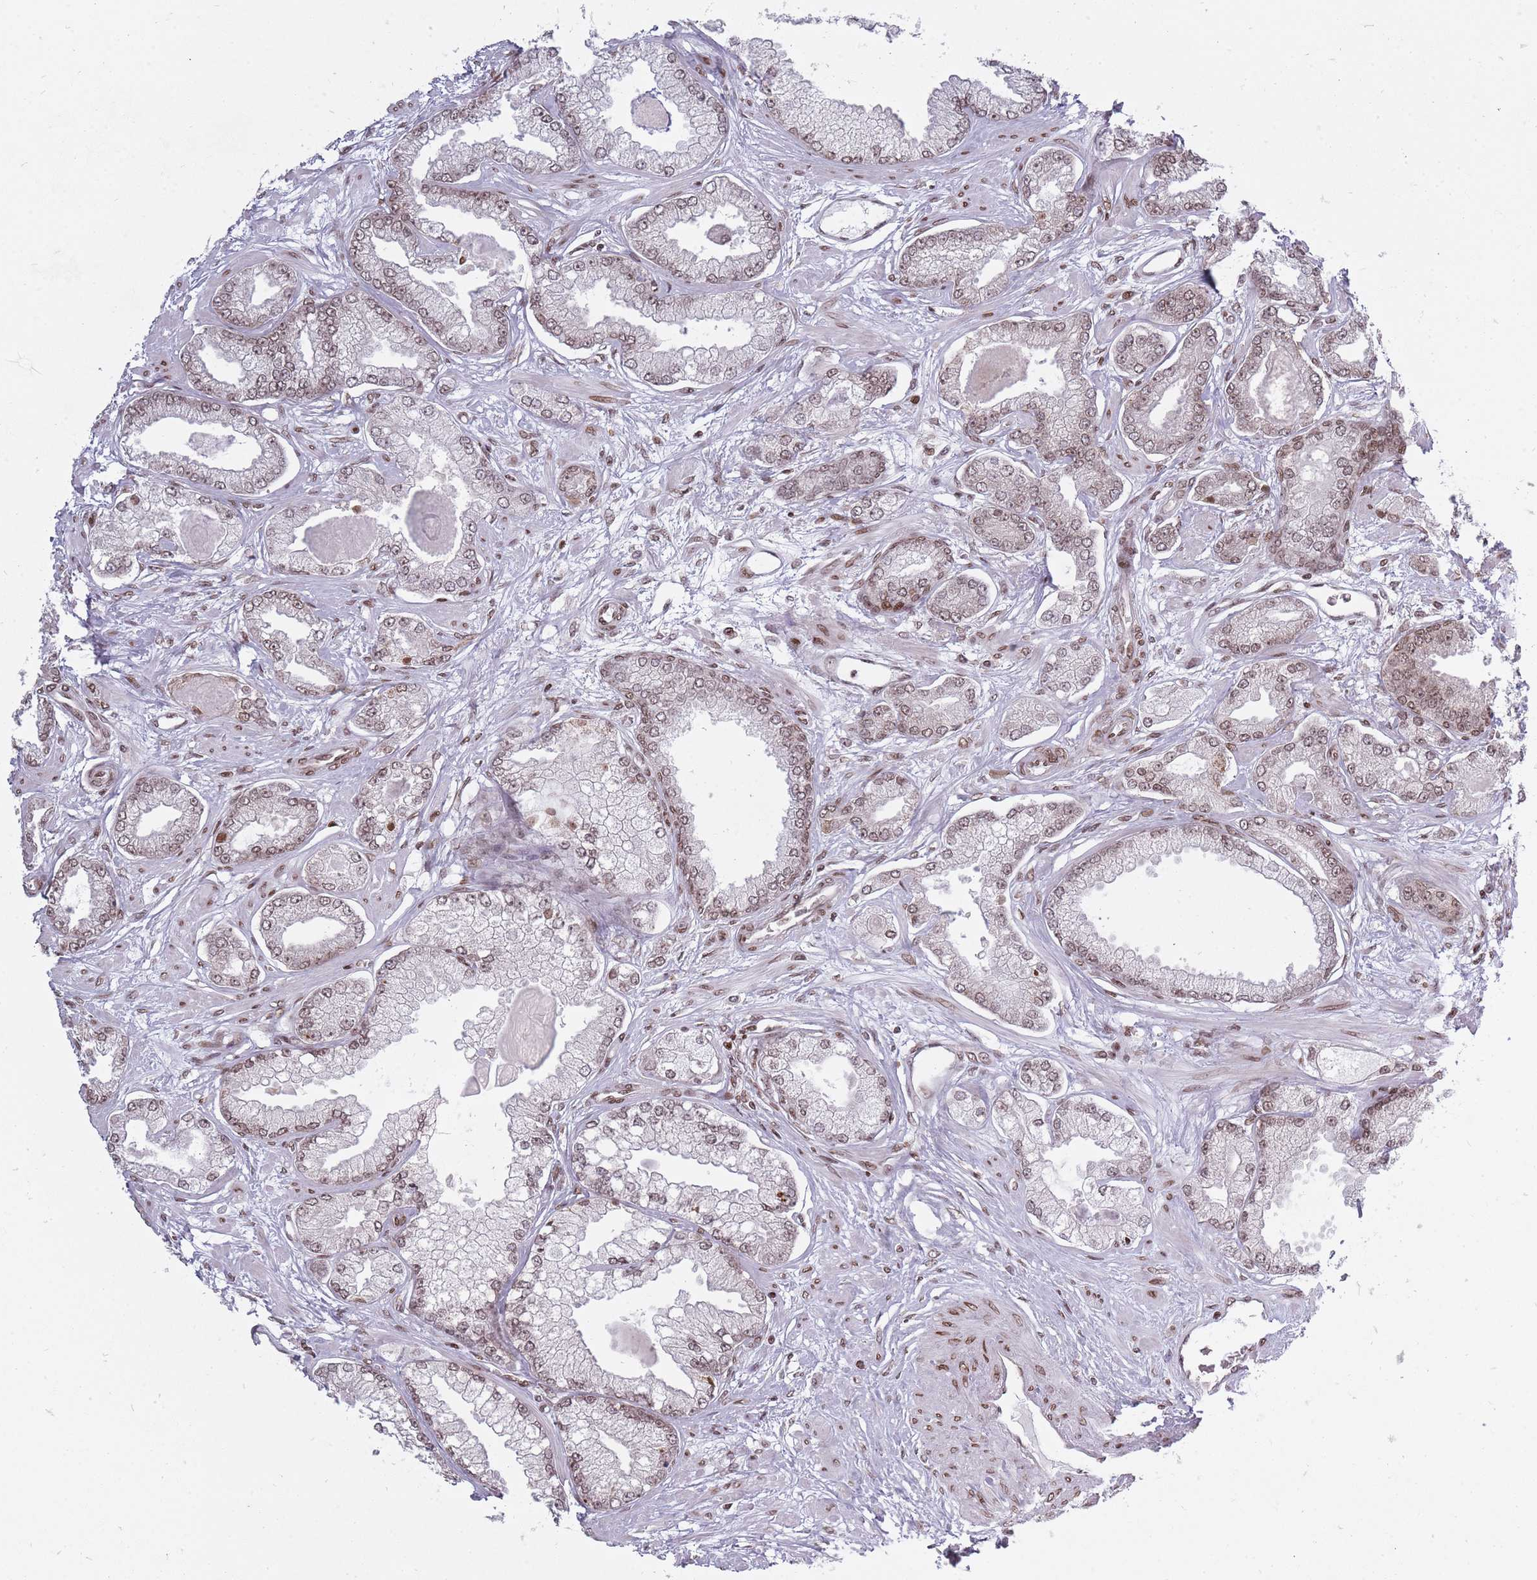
{"staining": {"intensity": "weak", "quantity": "25%-75%", "location": "nuclear"}, "tissue": "prostate cancer", "cell_type": "Tumor cells", "image_type": "cancer", "snomed": [{"axis": "morphology", "description": "Adenocarcinoma, Low grade"}, {"axis": "topography", "description": "Prostate"}], "caption": "Immunohistochemistry (IHC) histopathology image of low-grade adenocarcinoma (prostate) stained for a protein (brown), which displays low levels of weak nuclear staining in about 25%-75% of tumor cells.", "gene": "TMC6", "patient": {"sex": "male", "age": 64}}